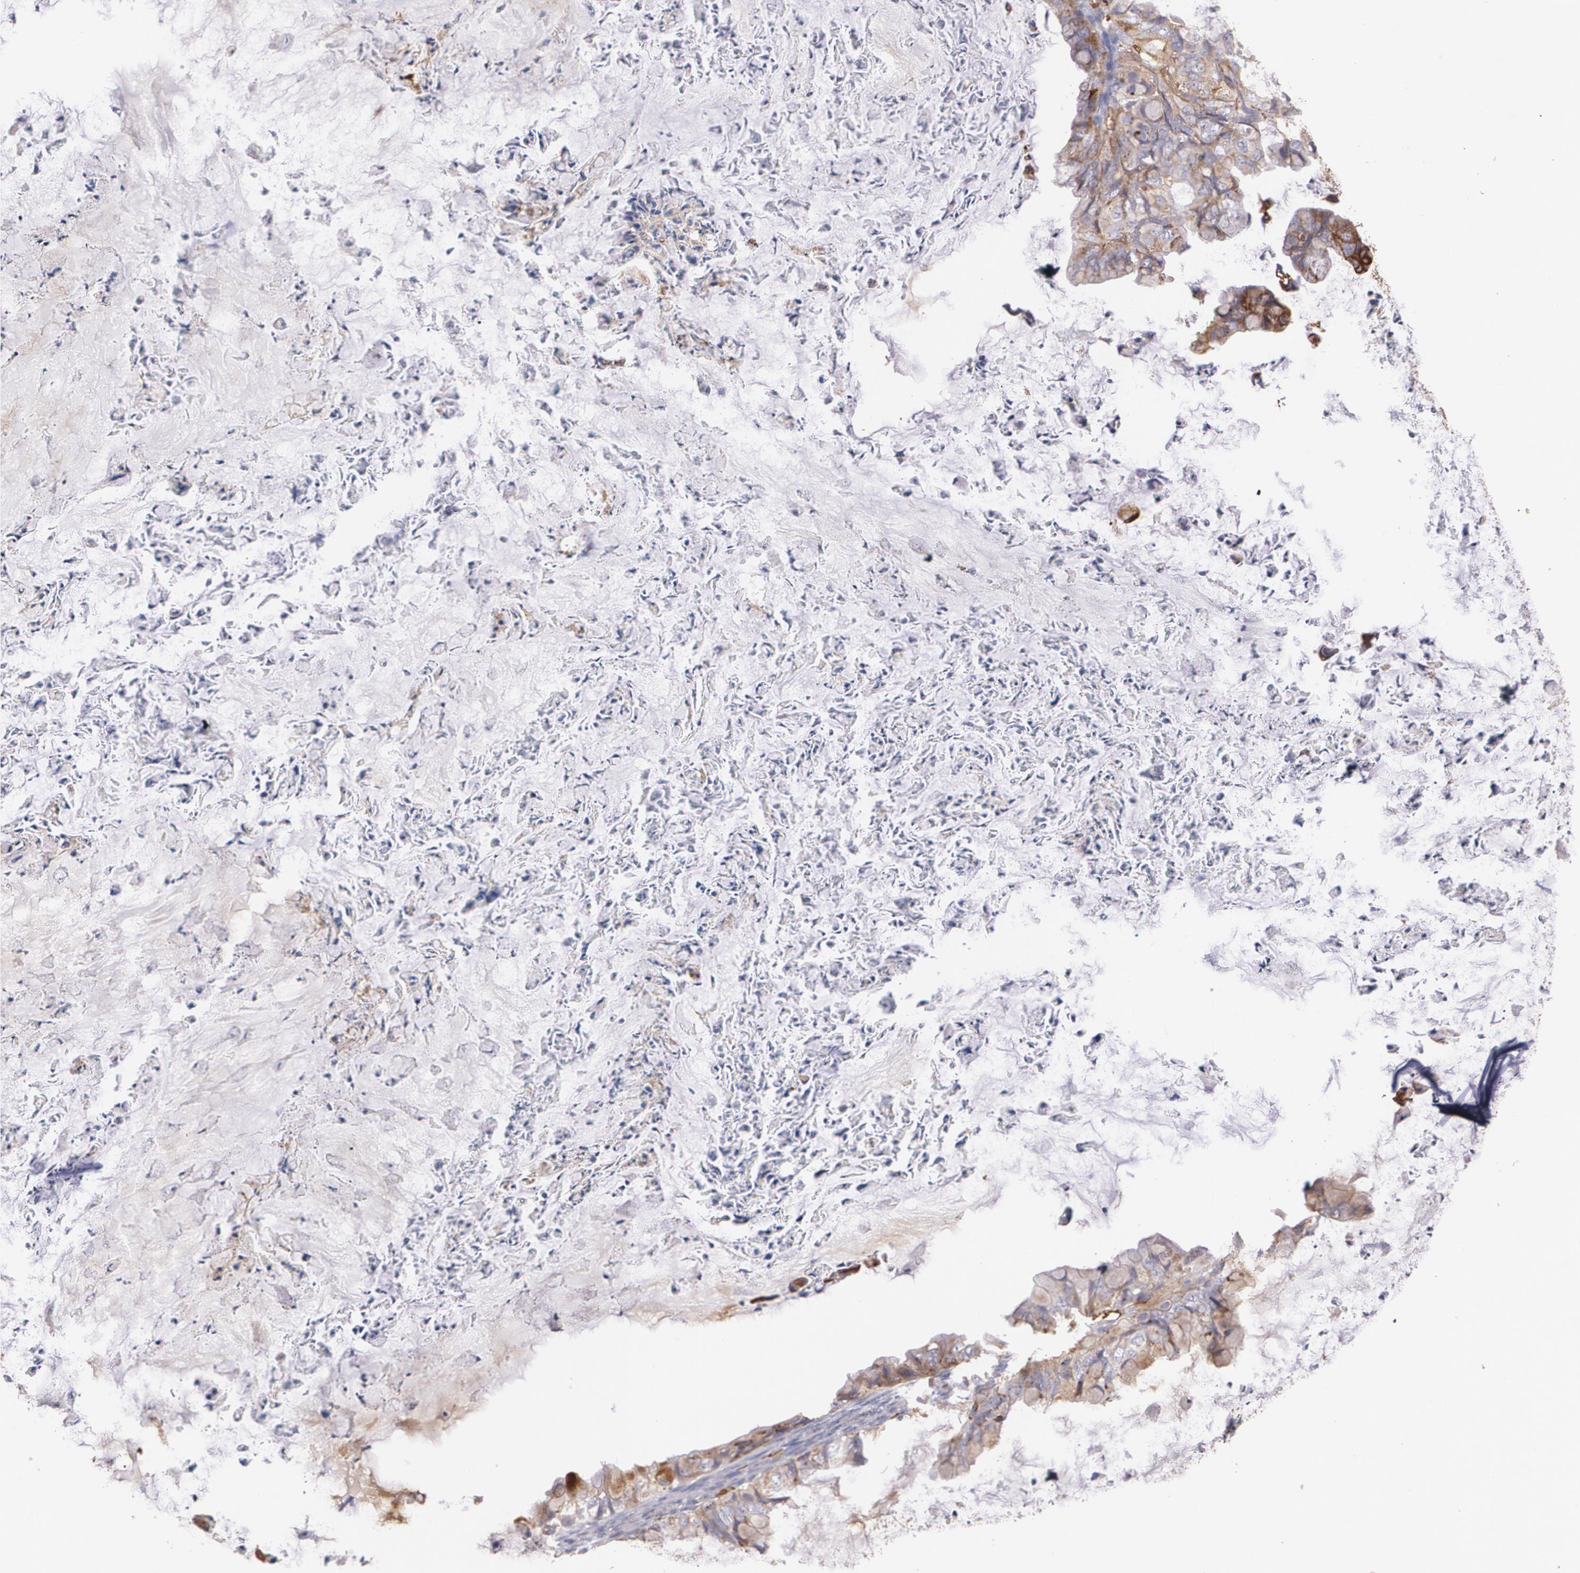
{"staining": {"intensity": "moderate", "quantity": ">75%", "location": "cytoplasmic/membranous"}, "tissue": "ovarian cancer", "cell_type": "Tumor cells", "image_type": "cancer", "snomed": [{"axis": "morphology", "description": "Cystadenocarcinoma, mucinous, NOS"}, {"axis": "topography", "description": "Ovary"}], "caption": "Immunohistochemistry (IHC) micrograph of human ovarian mucinous cystadenocarcinoma stained for a protein (brown), which shows medium levels of moderate cytoplasmic/membranous positivity in approximately >75% of tumor cells.", "gene": "SLC2A1", "patient": {"sex": "female", "age": 36}}